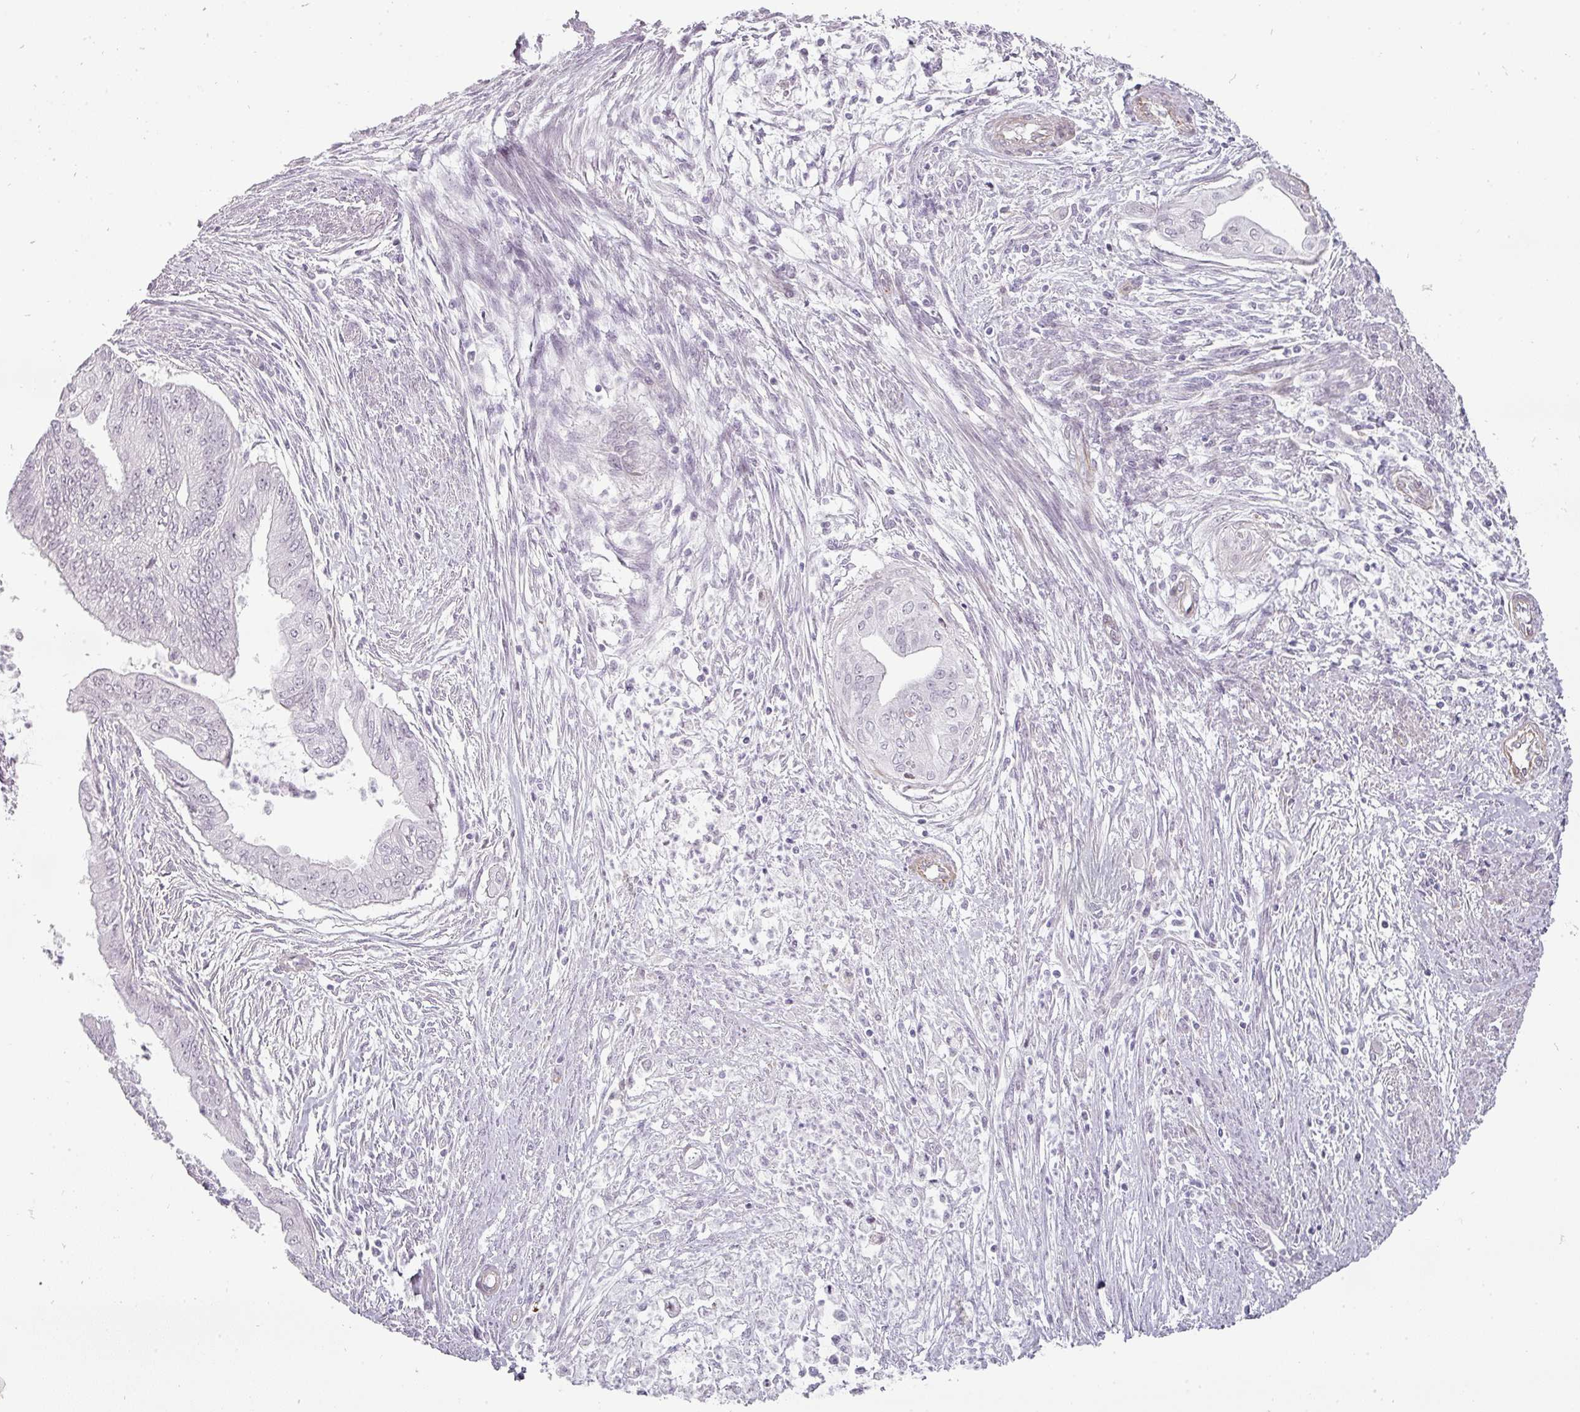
{"staining": {"intensity": "negative", "quantity": "none", "location": "none"}, "tissue": "endometrial cancer", "cell_type": "Tumor cells", "image_type": "cancer", "snomed": [{"axis": "morphology", "description": "Adenocarcinoma, NOS"}, {"axis": "topography", "description": "Endometrium"}], "caption": "The immunohistochemistry micrograph has no significant expression in tumor cells of endometrial cancer (adenocarcinoma) tissue.", "gene": "CHRDL1", "patient": {"sex": "female", "age": 73}}